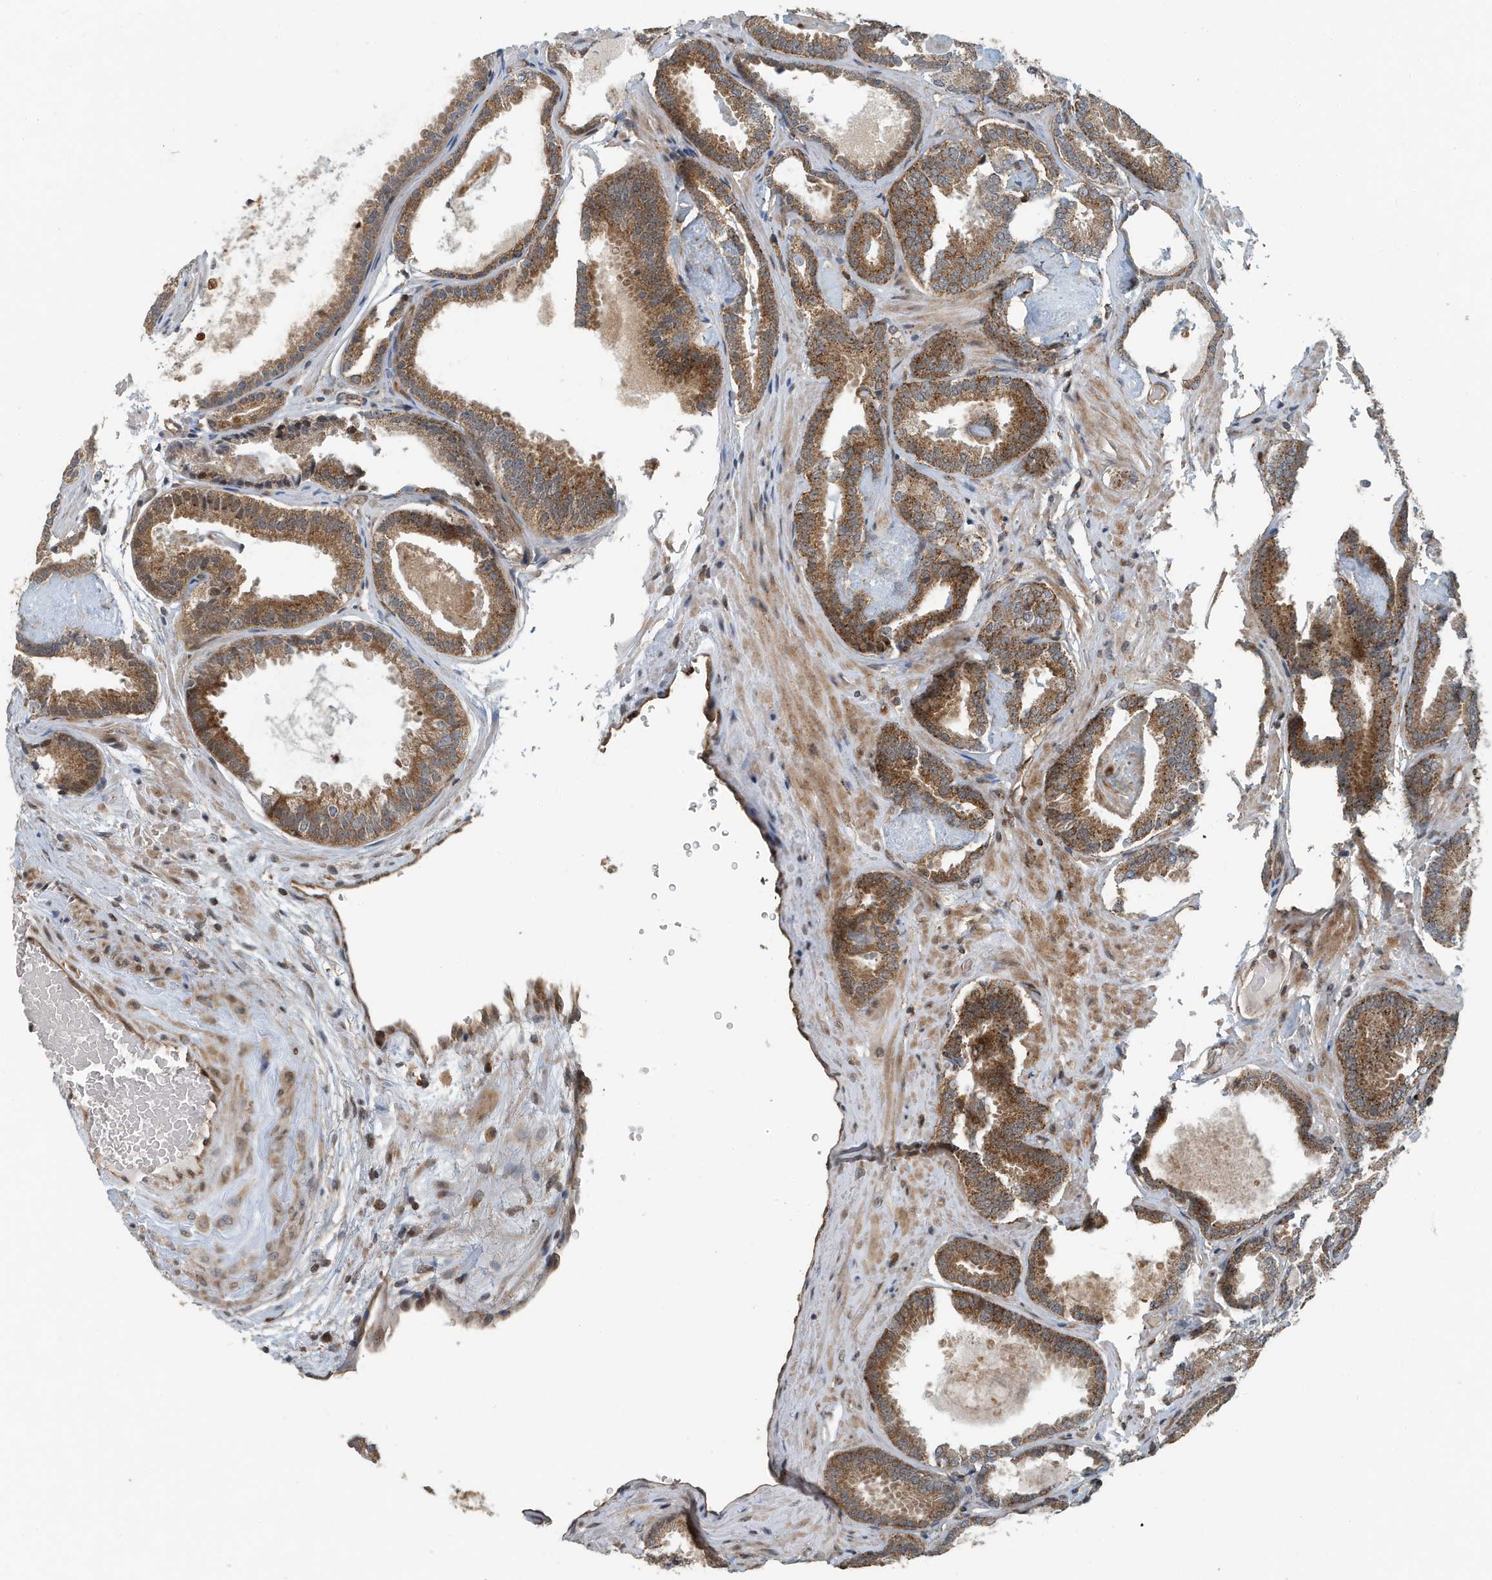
{"staining": {"intensity": "moderate", "quantity": ">75%", "location": "cytoplasmic/membranous"}, "tissue": "prostate cancer", "cell_type": "Tumor cells", "image_type": "cancer", "snomed": [{"axis": "morphology", "description": "Adenocarcinoma, Low grade"}, {"axis": "topography", "description": "Prostate"}], "caption": "Immunohistochemical staining of prostate cancer (adenocarcinoma (low-grade)) exhibits moderate cytoplasmic/membranous protein expression in about >75% of tumor cells.", "gene": "KIF15", "patient": {"sex": "male", "age": 71}}